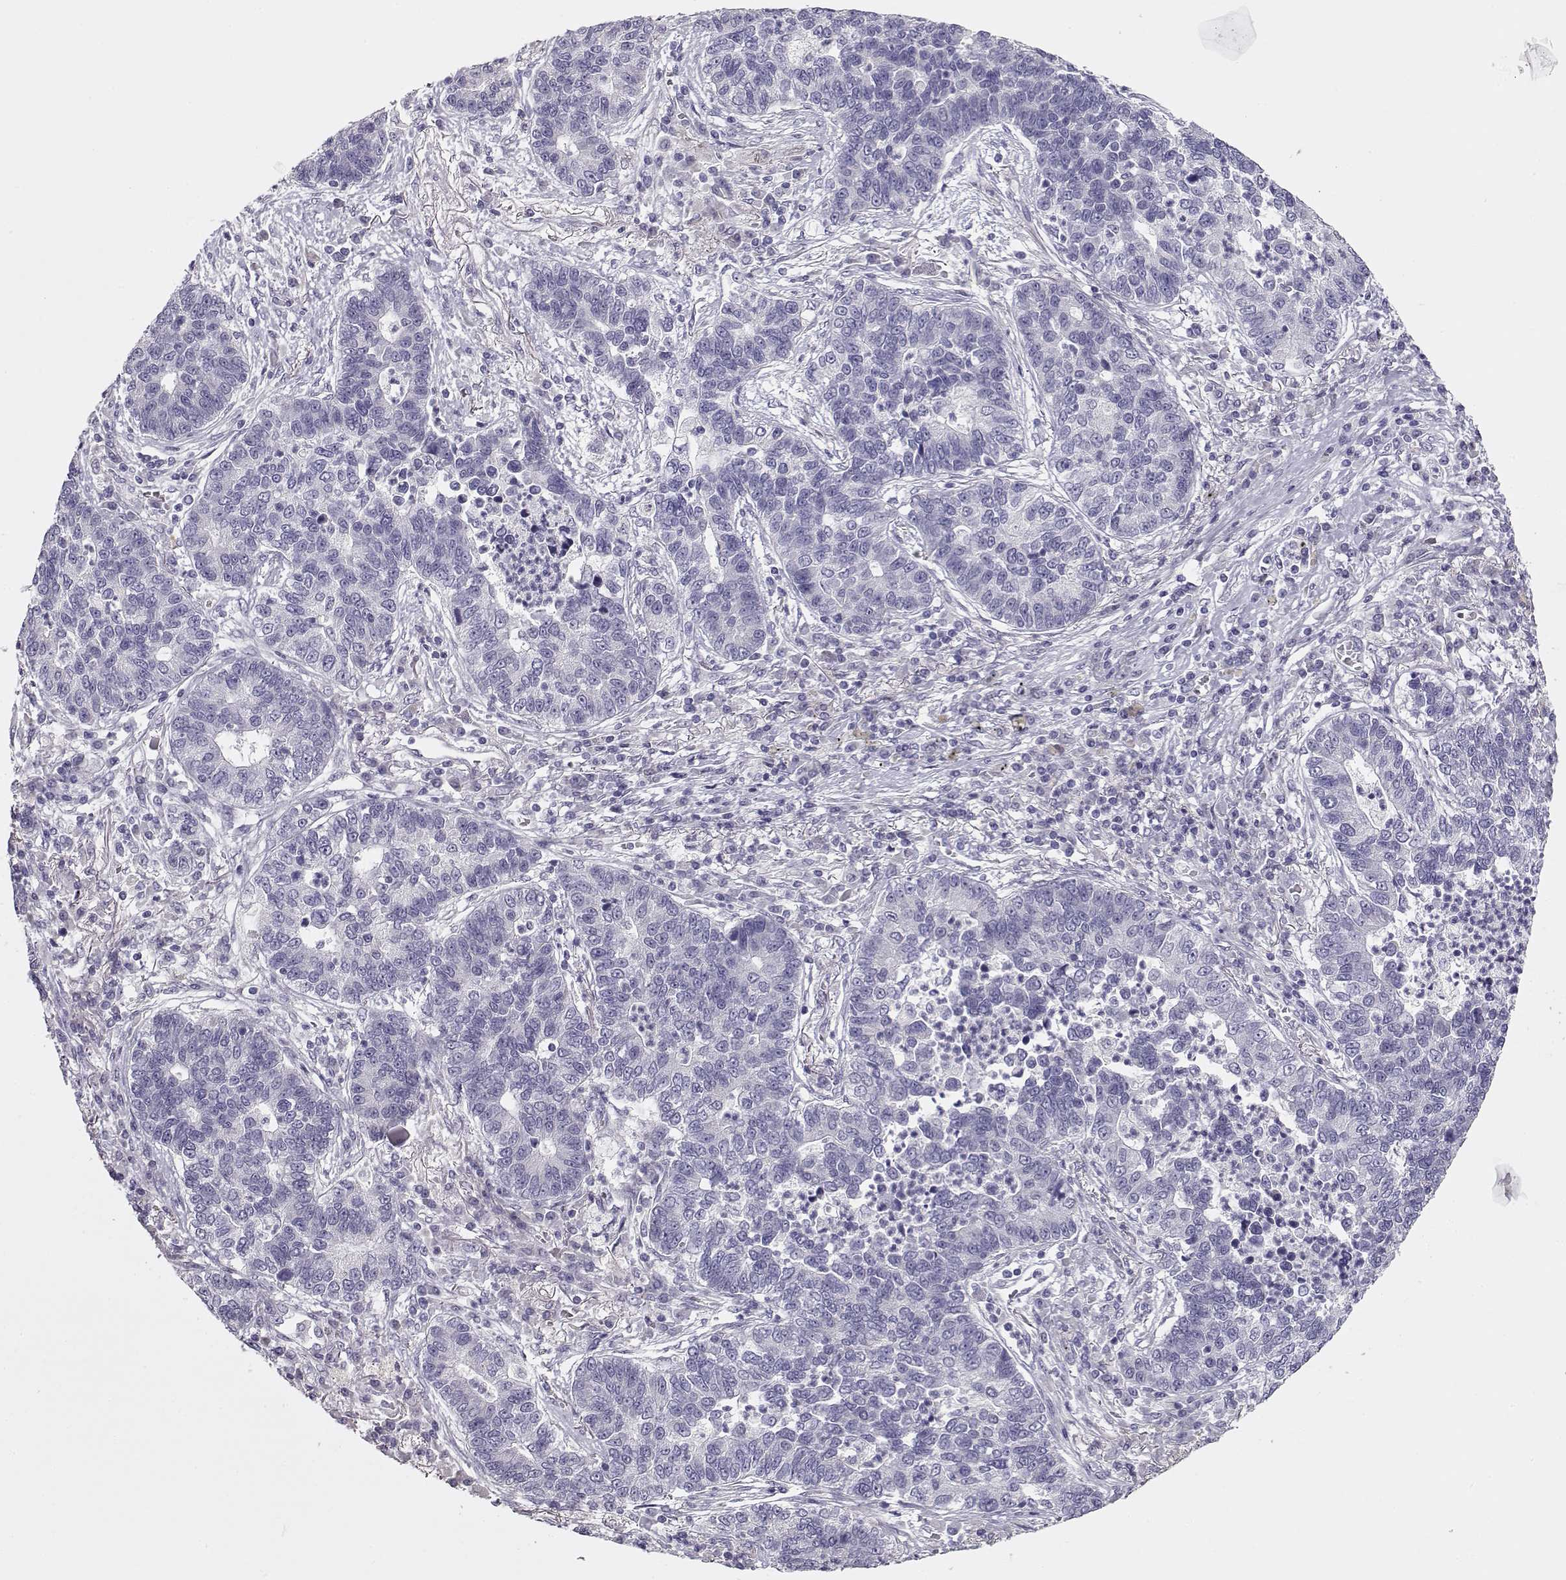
{"staining": {"intensity": "negative", "quantity": "none", "location": "none"}, "tissue": "lung cancer", "cell_type": "Tumor cells", "image_type": "cancer", "snomed": [{"axis": "morphology", "description": "Adenocarcinoma, NOS"}, {"axis": "topography", "description": "Lung"}], "caption": "Human lung cancer (adenocarcinoma) stained for a protein using IHC displays no staining in tumor cells.", "gene": "GLIPR1L2", "patient": {"sex": "female", "age": 57}}